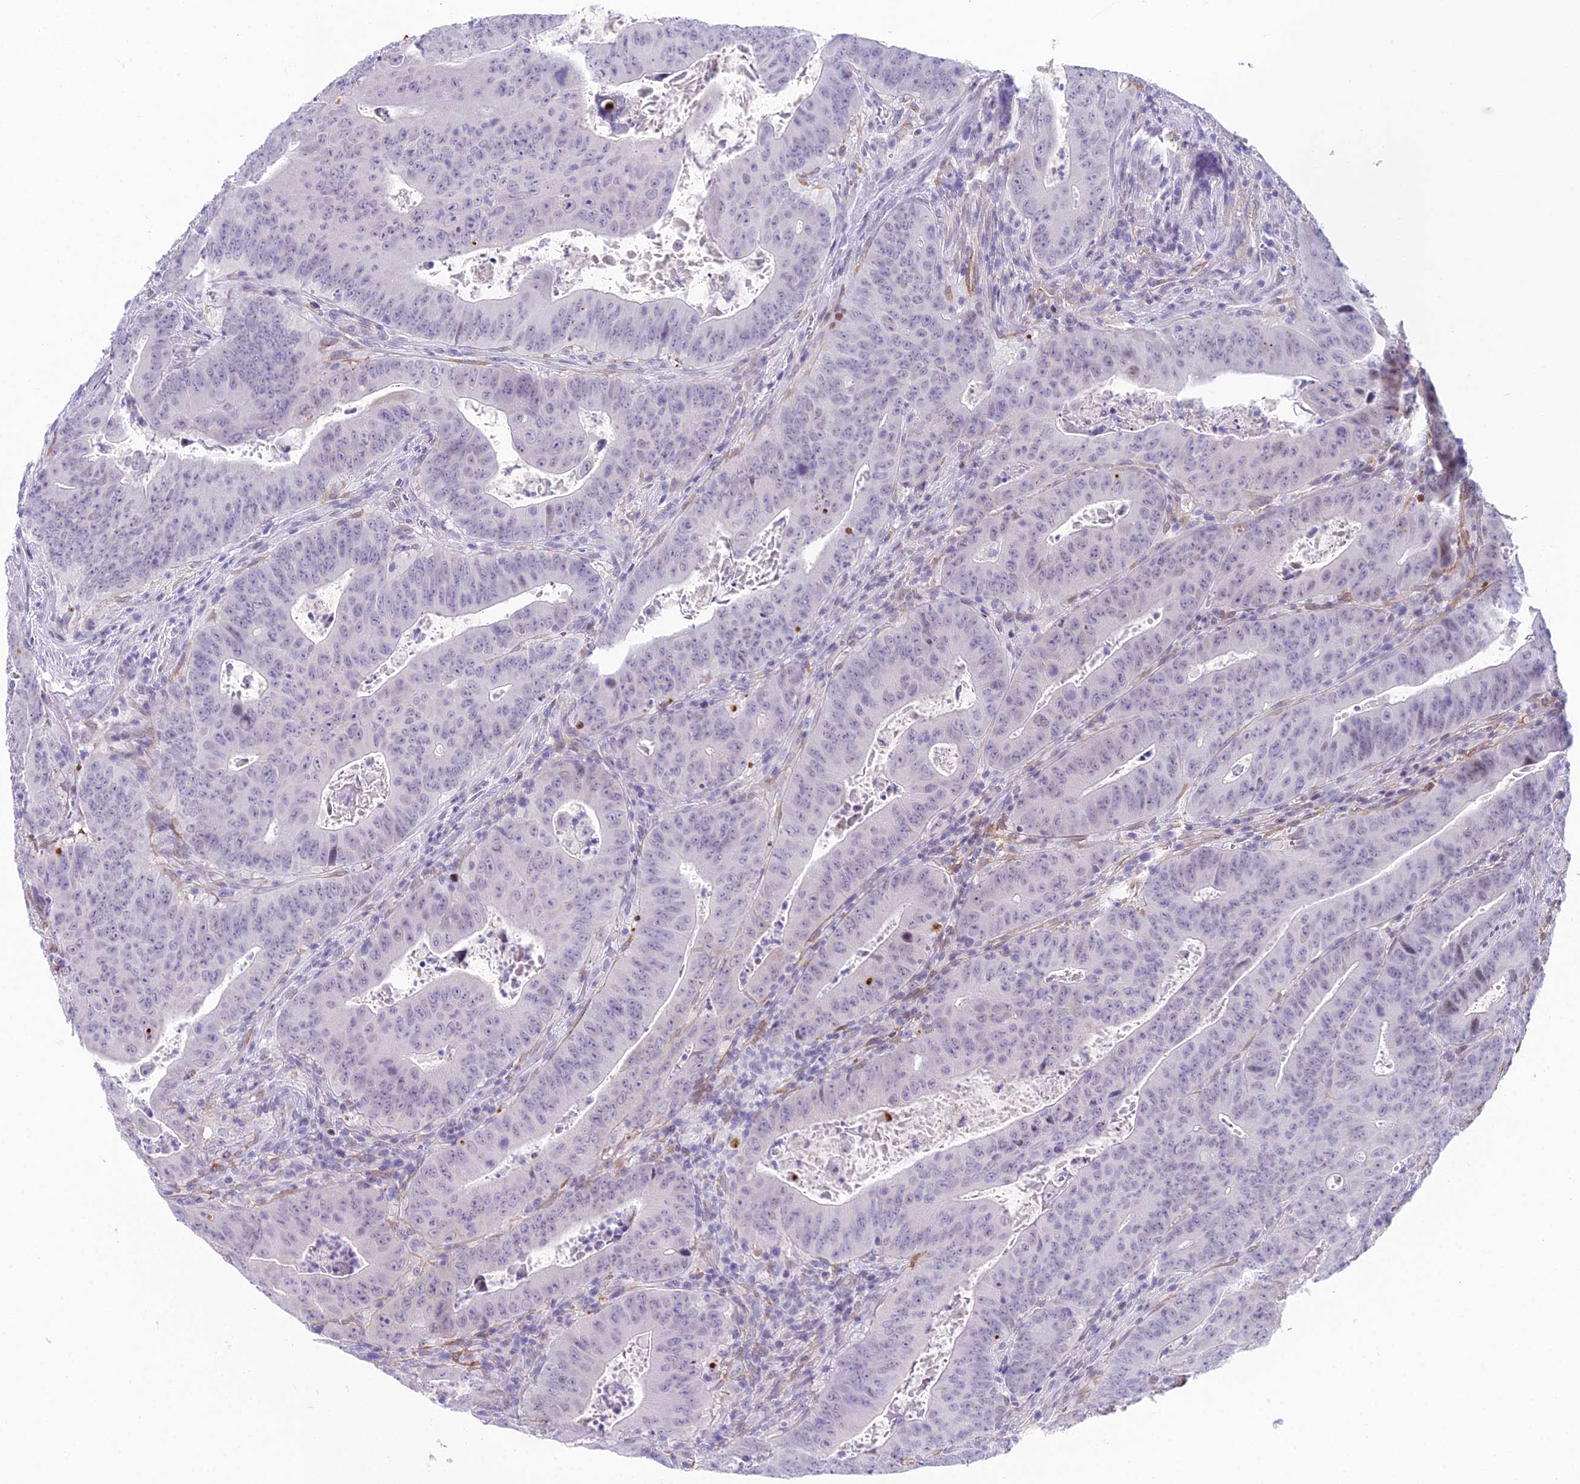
{"staining": {"intensity": "negative", "quantity": "none", "location": "none"}, "tissue": "colorectal cancer", "cell_type": "Tumor cells", "image_type": "cancer", "snomed": [{"axis": "morphology", "description": "Adenocarcinoma, NOS"}, {"axis": "topography", "description": "Rectum"}], "caption": "Immunohistochemistry histopathology image of neoplastic tissue: human adenocarcinoma (colorectal) stained with DAB (3,3'-diaminobenzidine) demonstrates no significant protein expression in tumor cells.", "gene": "CC2D2A", "patient": {"sex": "female", "age": 75}}